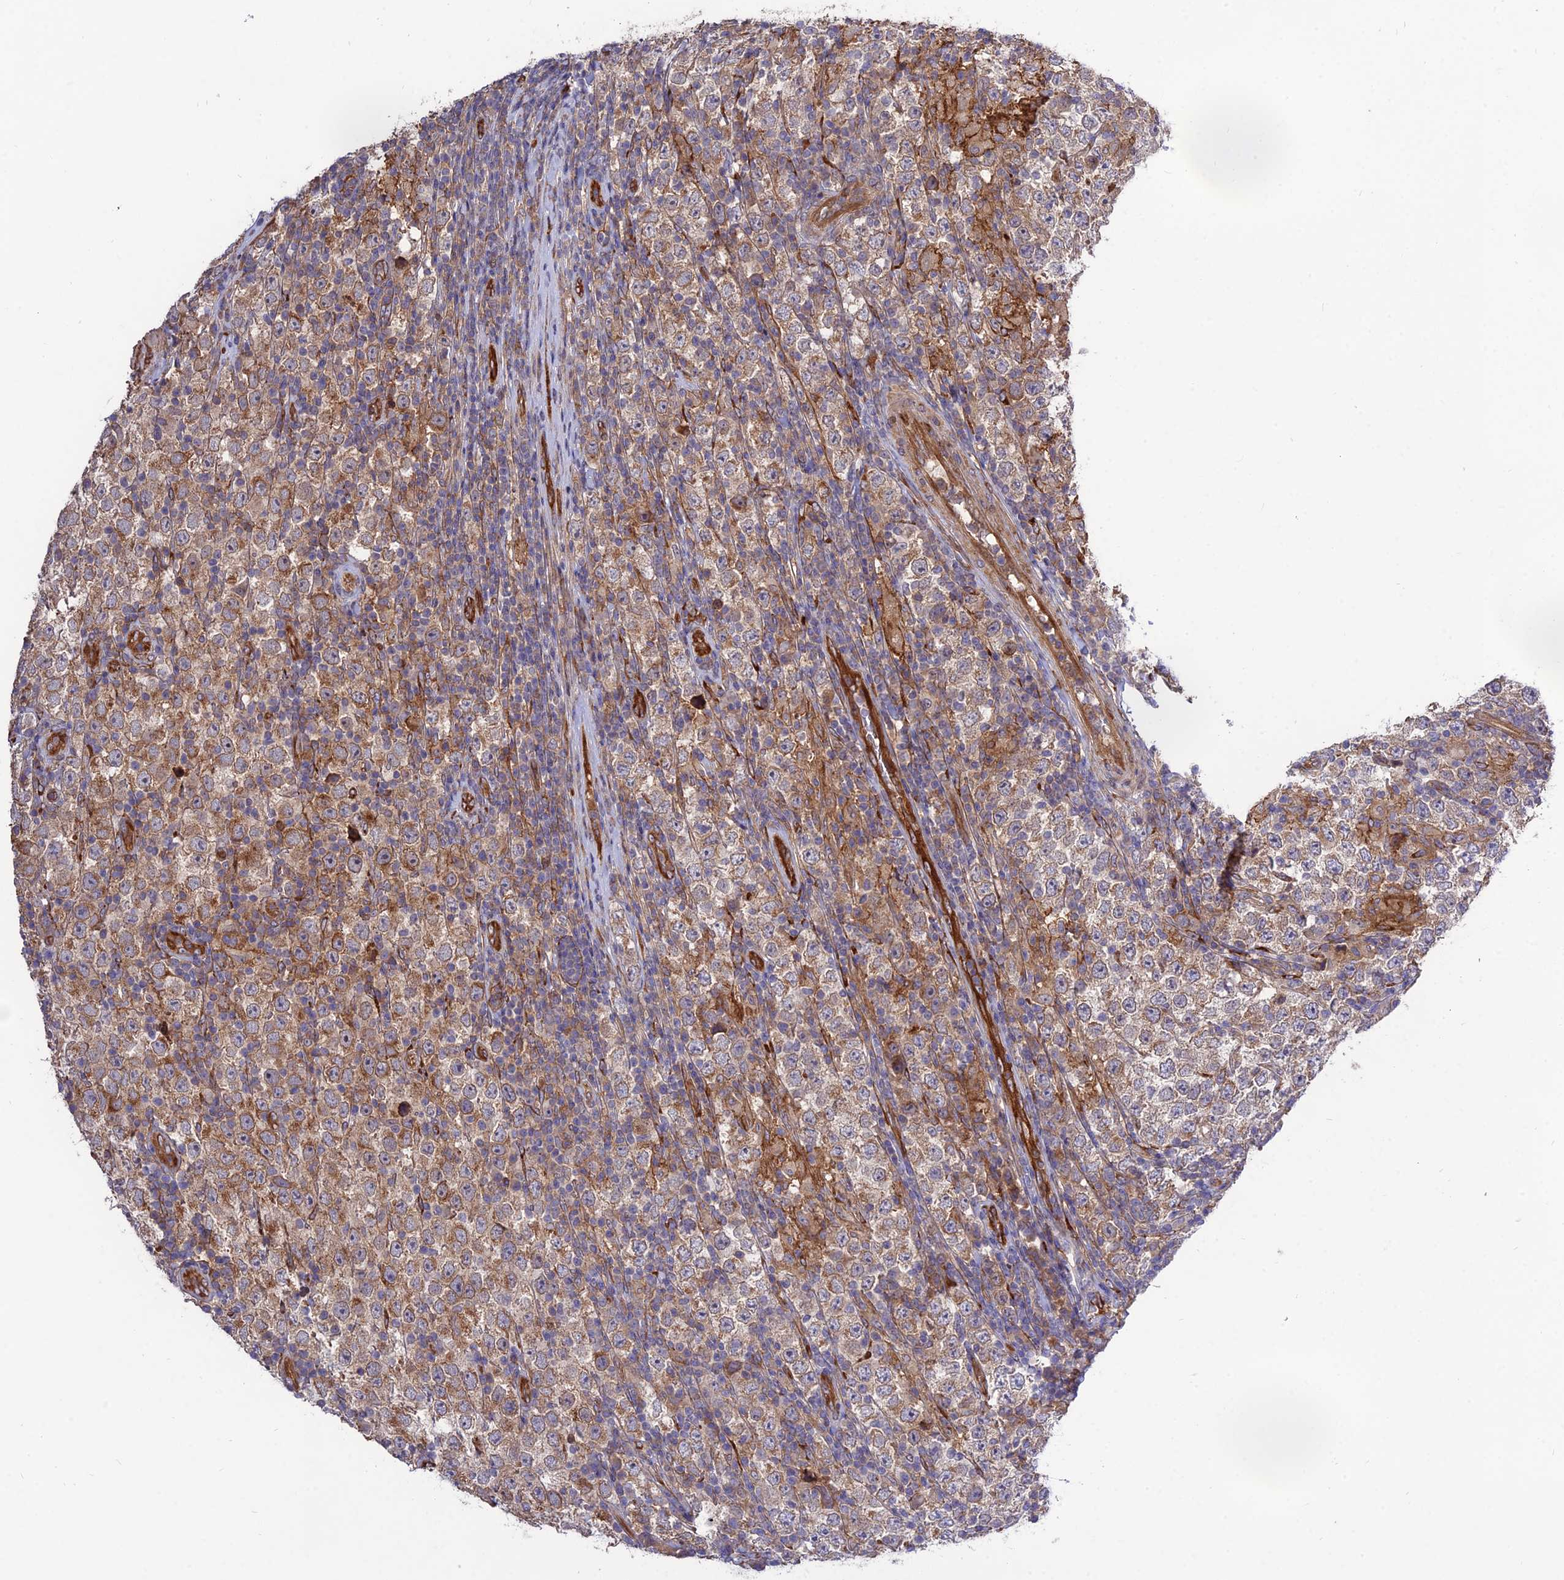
{"staining": {"intensity": "moderate", "quantity": "<25%", "location": "cytoplasmic/membranous"}, "tissue": "testis cancer", "cell_type": "Tumor cells", "image_type": "cancer", "snomed": [{"axis": "morphology", "description": "Normal tissue, NOS"}, {"axis": "morphology", "description": "Urothelial carcinoma, High grade"}, {"axis": "morphology", "description": "Seminoma, NOS"}, {"axis": "morphology", "description": "Carcinoma, Embryonal, NOS"}, {"axis": "topography", "description": "Urinary bladder"}, {"axis": "topography", "description": "Testis"}], "caption": "High-power microscopy captured an immunohistochemistry micrograph of testis high-grade urothelial carcinoma, revealing moderate cytoplasmic/membranous staining in about <25% of tumor cells.", "gene": "CRTAP", "patient": {"sex": "male", "age": 41}}